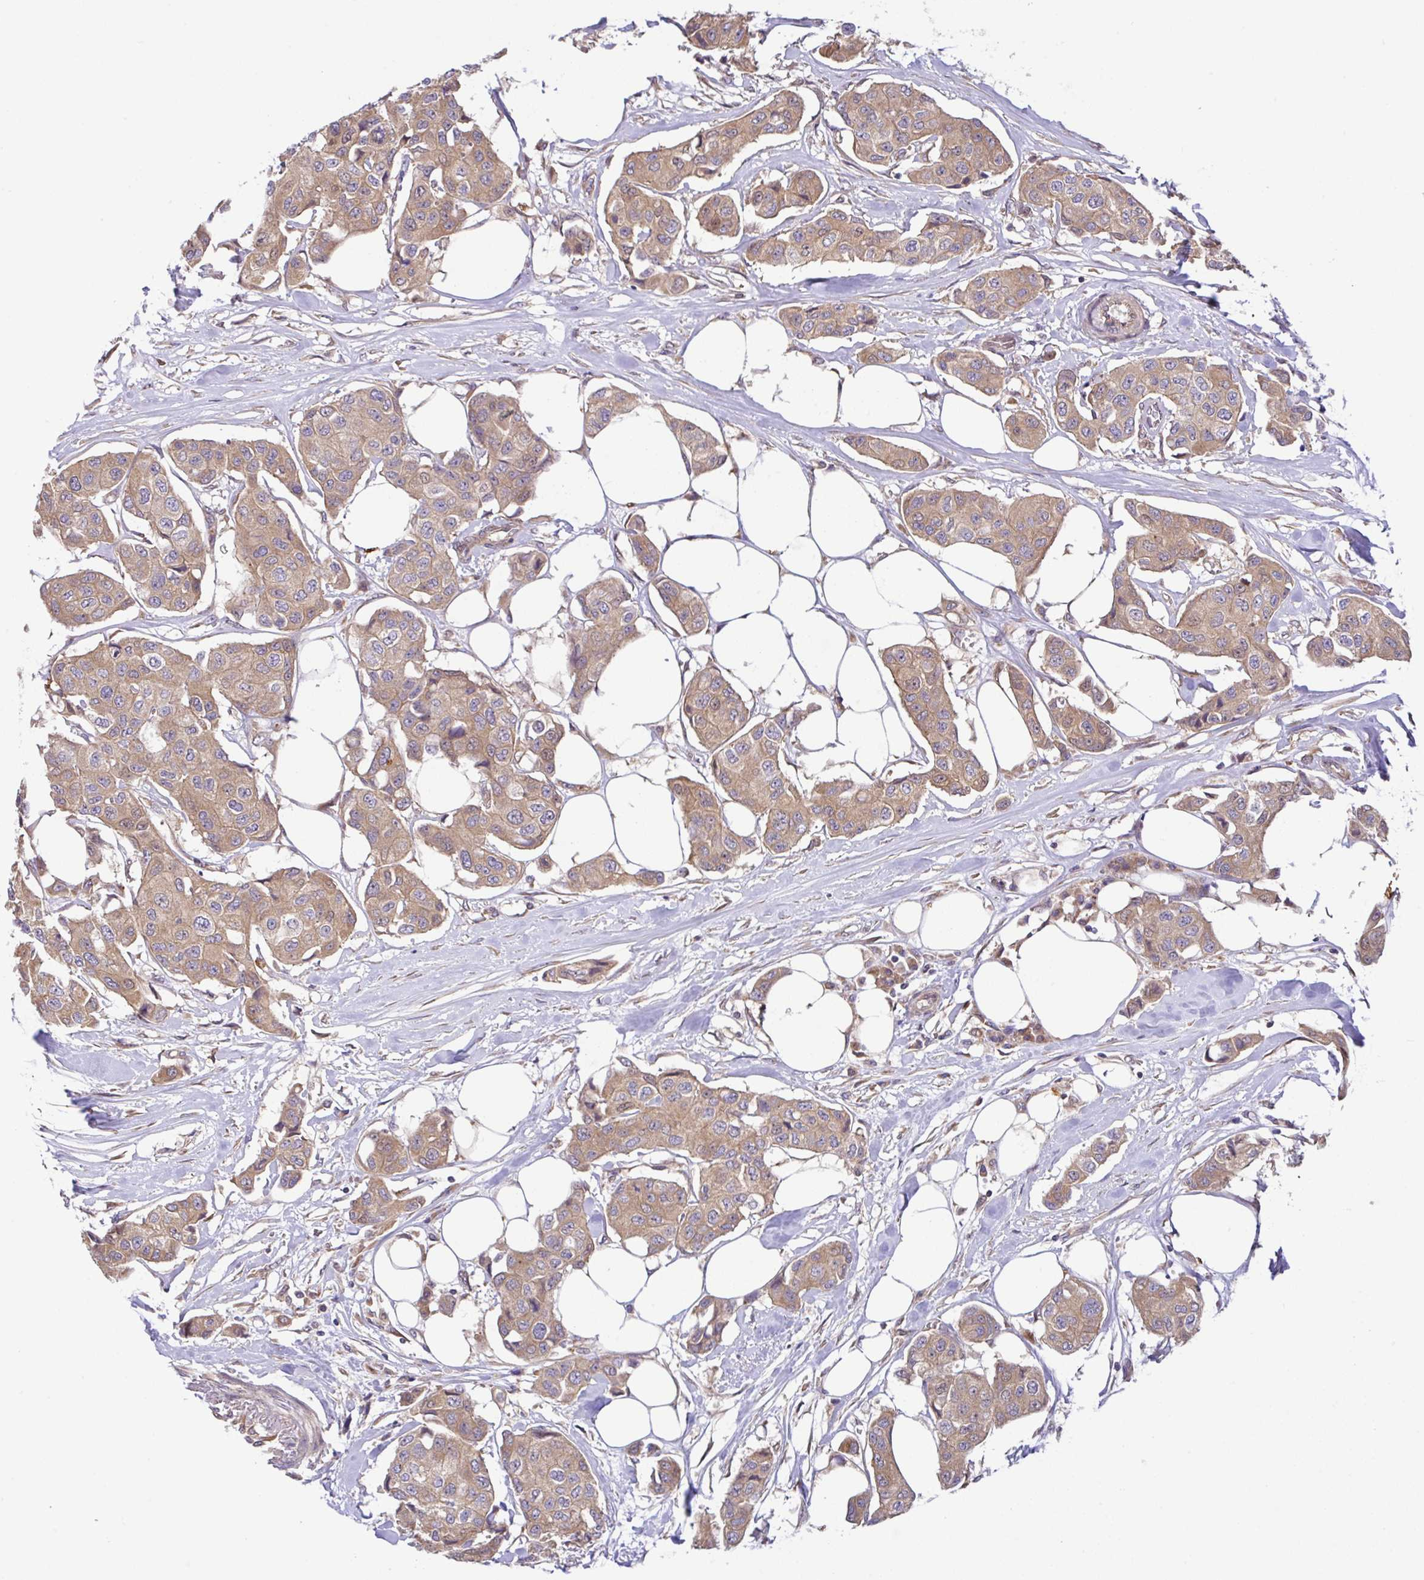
{"staining": {"intensity": "moderate", "quantity": ">75%", "location": "cytoplasmic/membranous"}, "tissue": "breast cancer", "cell_type": "Tumor cells", "image_type": "cancer", "snomed": [{"axis": "morphology", "description": "Duct carcinoma"}, {"axis": "topography", "description": "Breast"}, {"axis": "topography", "description": "Lymph node"}], "caption": "This is an image of immunohistochemistry staining of breast cancer, which shows moderate expression in the cytoplasmic/membranous of tumor cells.", "gene": "UBE4A", "patient": {"sex": "female", "age": 80}}